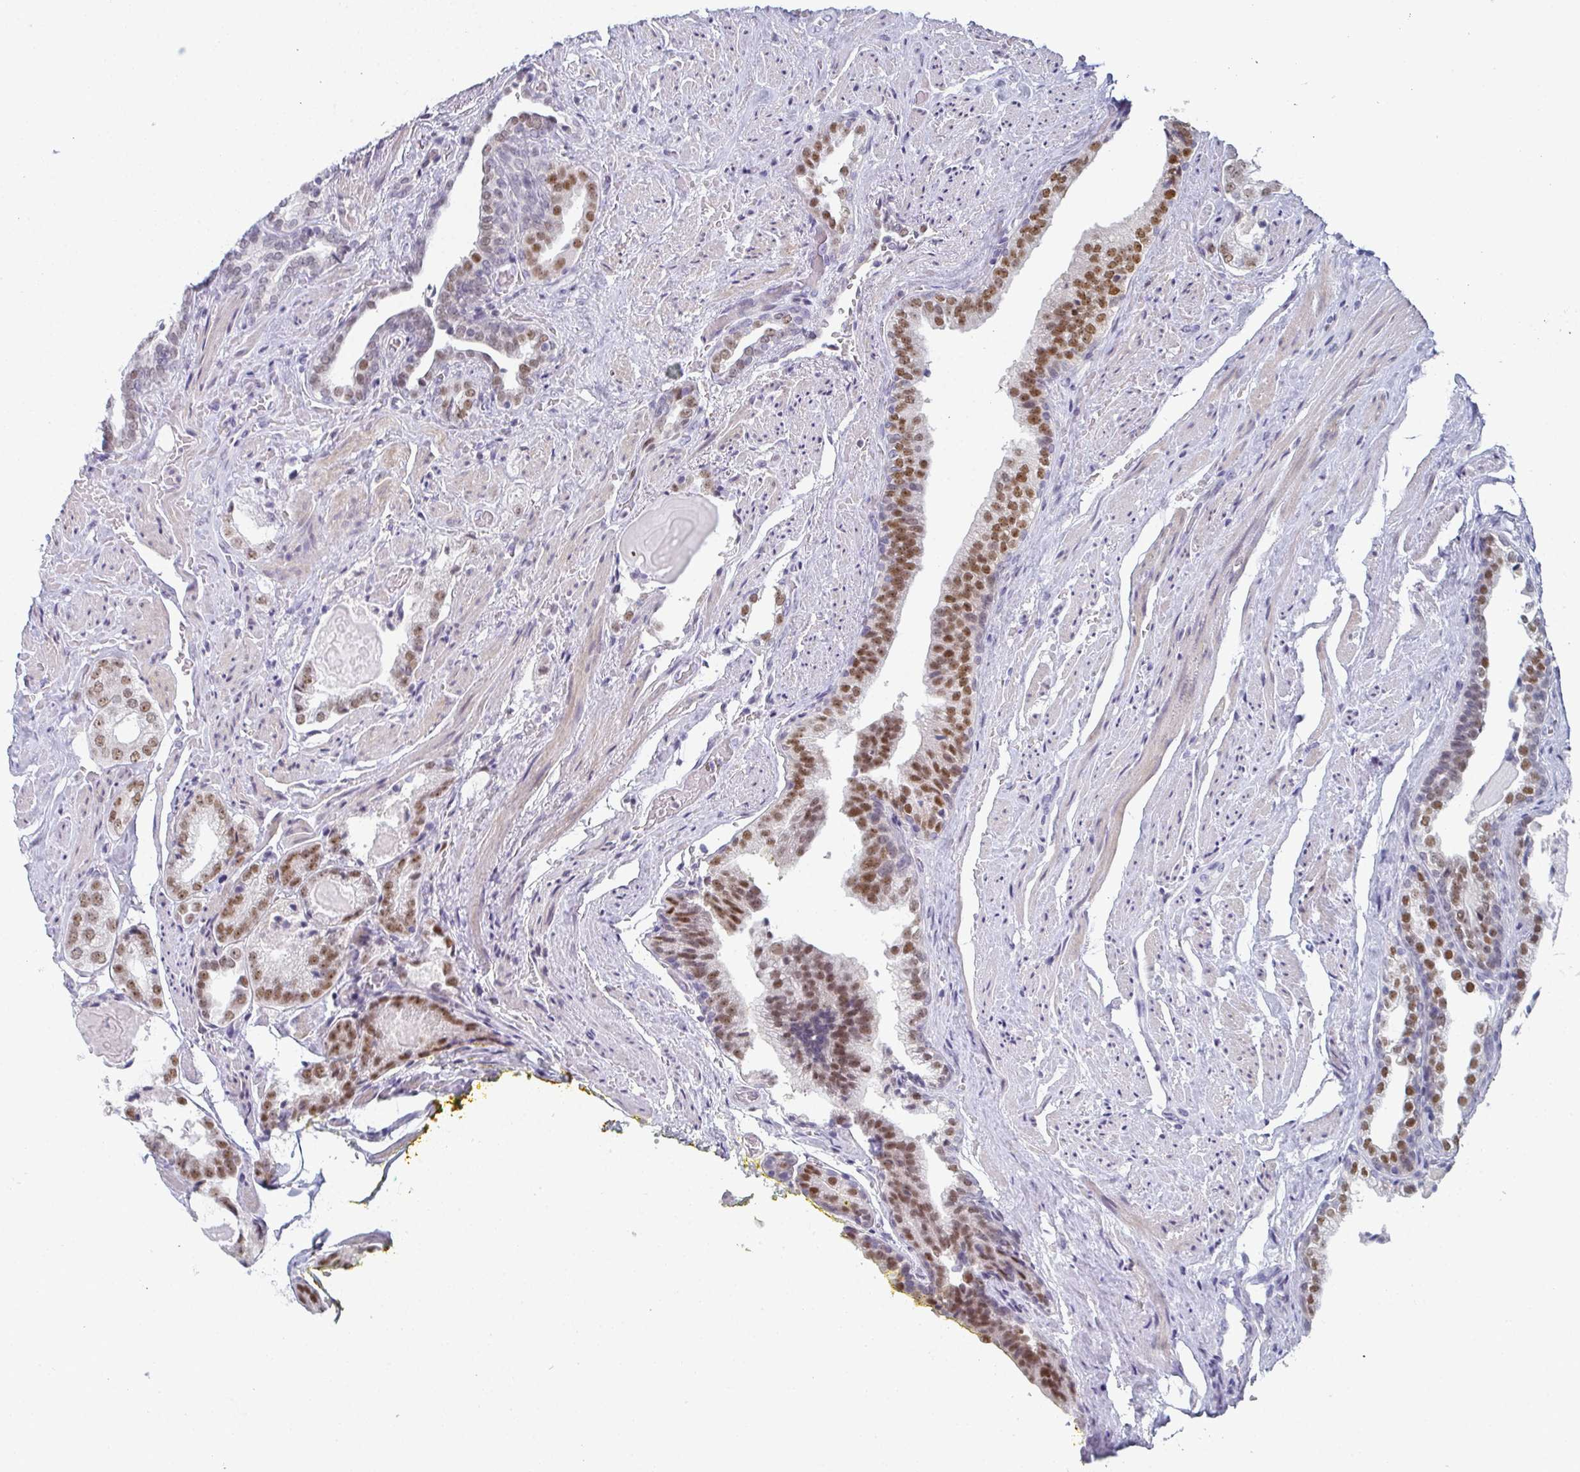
{"staining": {"intensity": "moderate", "quantity": ">75%", "location": "nuclear"}, "tissue": "prostate cancer", "cell_type": "Tumor cells", "image_type": "cancer", "snomed": [{"axis": "morphology", "description": "Adenocarcinoma, High grade"}, {"axis": "topography", "description": "Prostate"}], "caption": "High-magnification brightfield microscopy of prostate adenocarcinoma (high-grade) stained with DAB (brown) and counterstained with hematoxylin (blue). tumor cells exhibit moderate nuclear positivity is identified in about>75% of cells.", "gene": "PYCR3", "patient": {"sex": "male", "age": 65}}